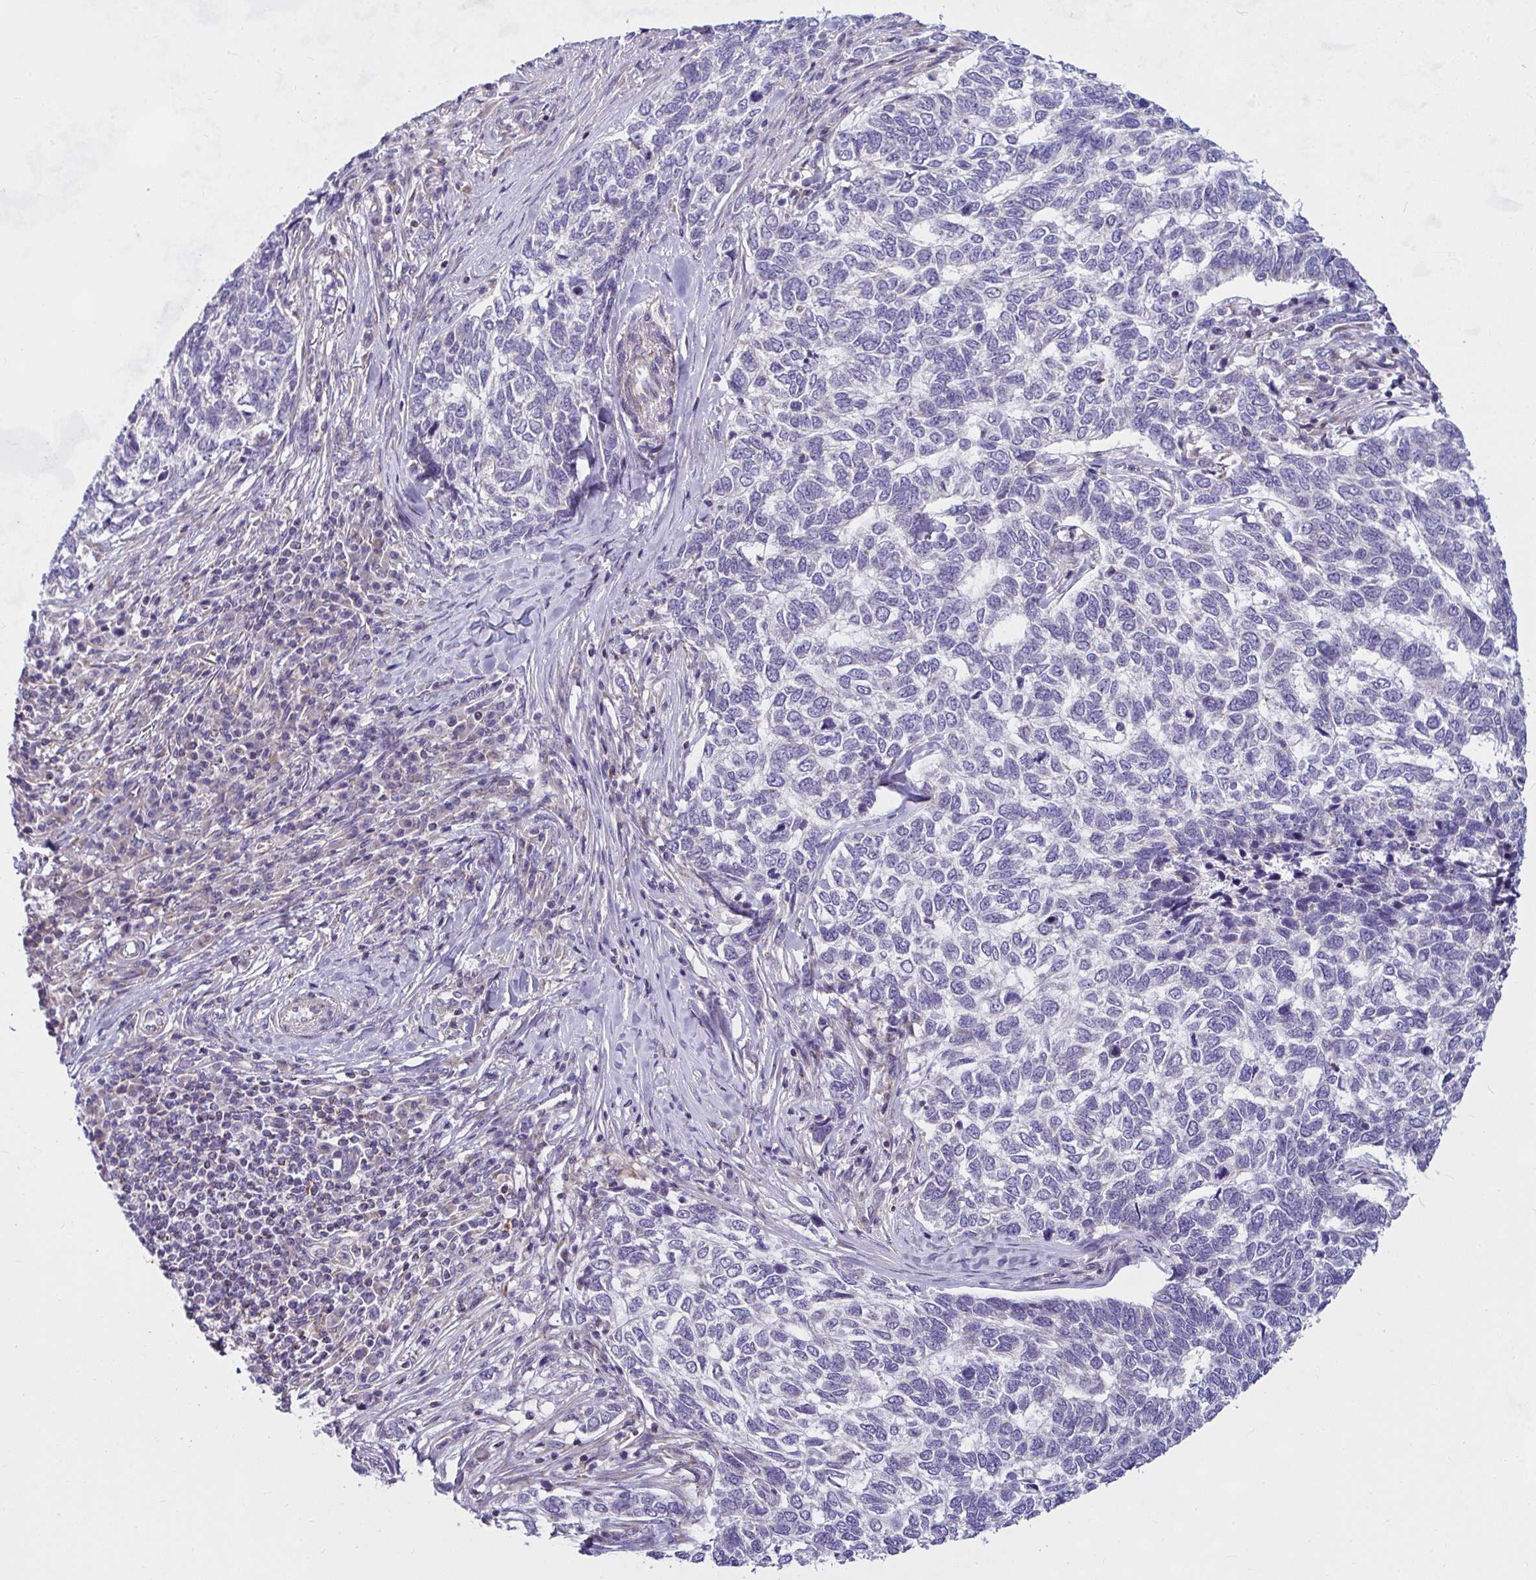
{"staining": {"intensity": "negative", "quantity": "none", "location": "none"}, "tissue": "skin cancer", "cell_type": "Tumor cells", "image_type": "cancer", "snomed": [{"axis": "morphology", "description": "Basal cell carcinoma"}, {"axis": "topography", "description": "Skin"}], "caption": "This is an immunohistochemistry (IHC) image of human basal cell carcinoma (skin). There is no positivity in tumor cells.", "gene": "CEP63", "patient": {"sex": "female", "age": 65}}